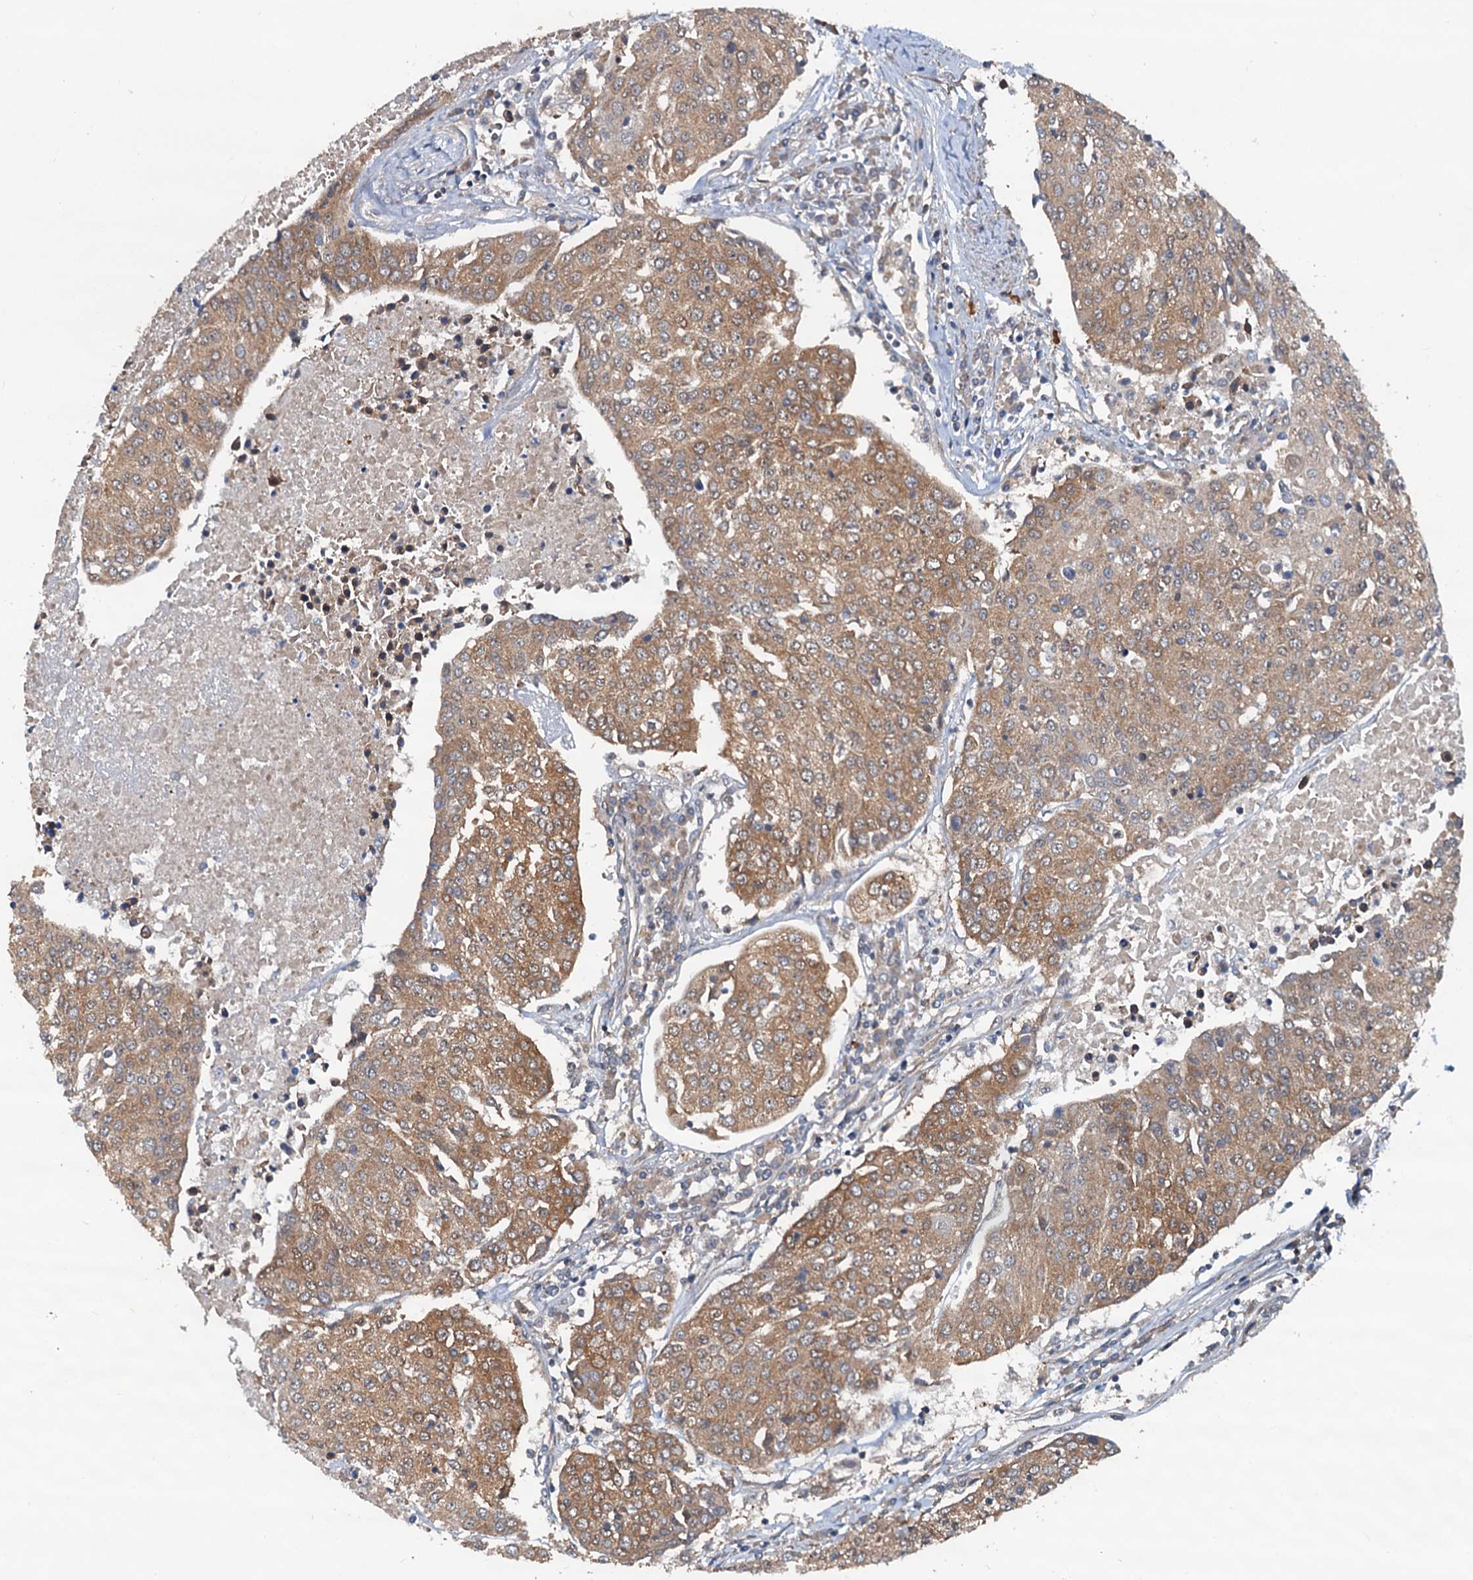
{"staining": {"intensity": "moderate", "quantity": ">75%", "location": "cytoplasmic/membranous"}, "tissue": "urothelial cancer", "cell_type": "Tumor cells", "image_type": "cancer", "snomed": [{"axis": "morphology", "description": "Urothelial carcinoma, High grade"}, {"axis": "topography", "description": "Urinary bladder"}], "caption": "Urothelial carcinoma (high-grade) stained for a protein (brown) demonstrates moderate cytoplasmic/membranous positive positivity in about >75% of tumor cells.", "gene": "AAGAB", "patient": {"sex": "female", "age": 85}}